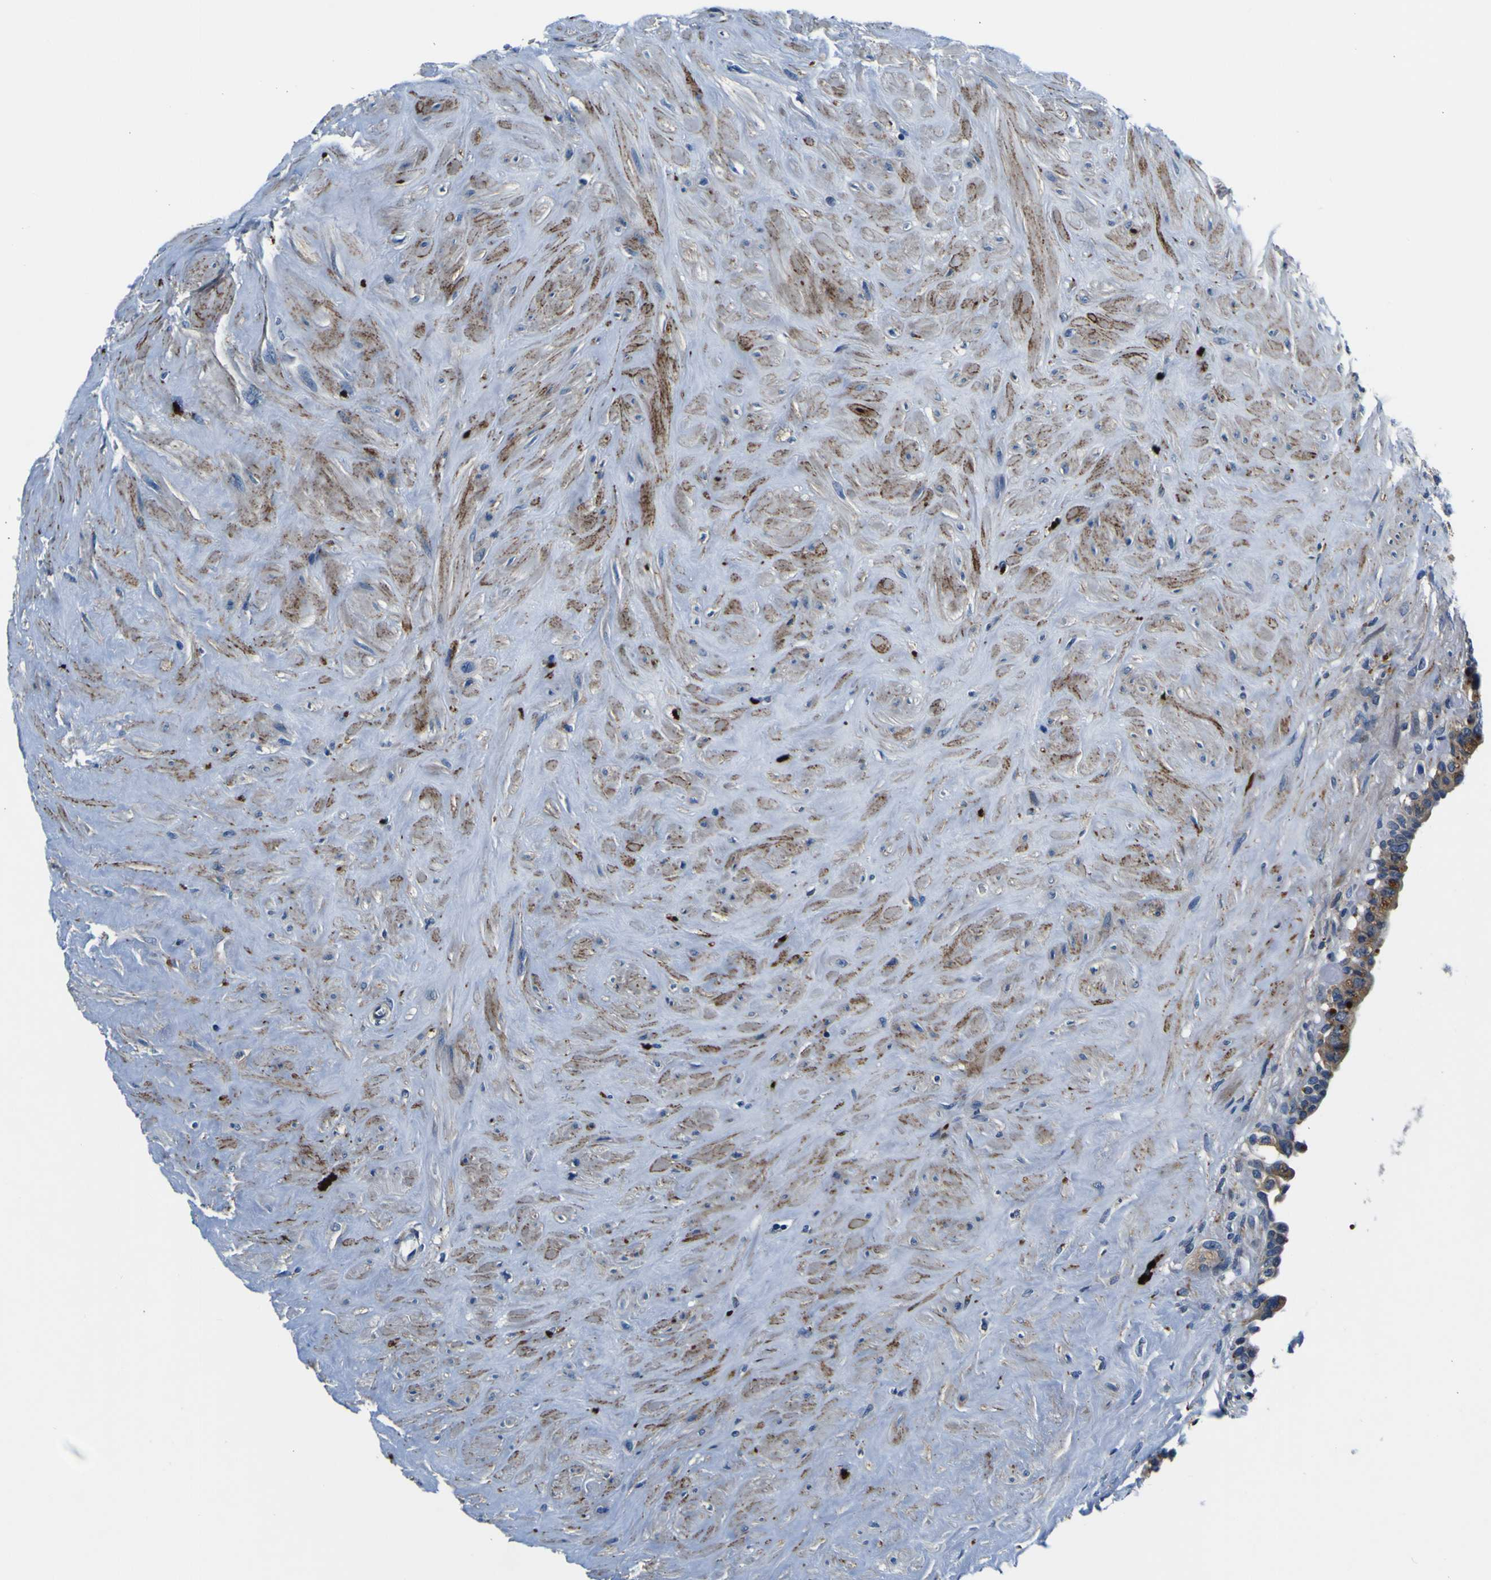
{"staining": {"intensity": "moderate", "quantity": "<25%", "location": "cytoplasmic/membranous"}, "tissue": "seminal vesicle", "cell_type": "Glandular cells", "image_type": "normal", "snomed": [{"axis": "morphology", "description": "Normal tissue, NOS"}, {"axis": "topography", "description": "Seminal veicle"}], "caption": "An immunohistochemistry (IHC) photomicrograph of normal tissue is shown. Protein staining in brown shows moderate cytoplasmic/membranous positivity in seminal vesicle within glandular cells.", "gene": "AGAP3", "patient": {"sex": "male", "age": 63}}